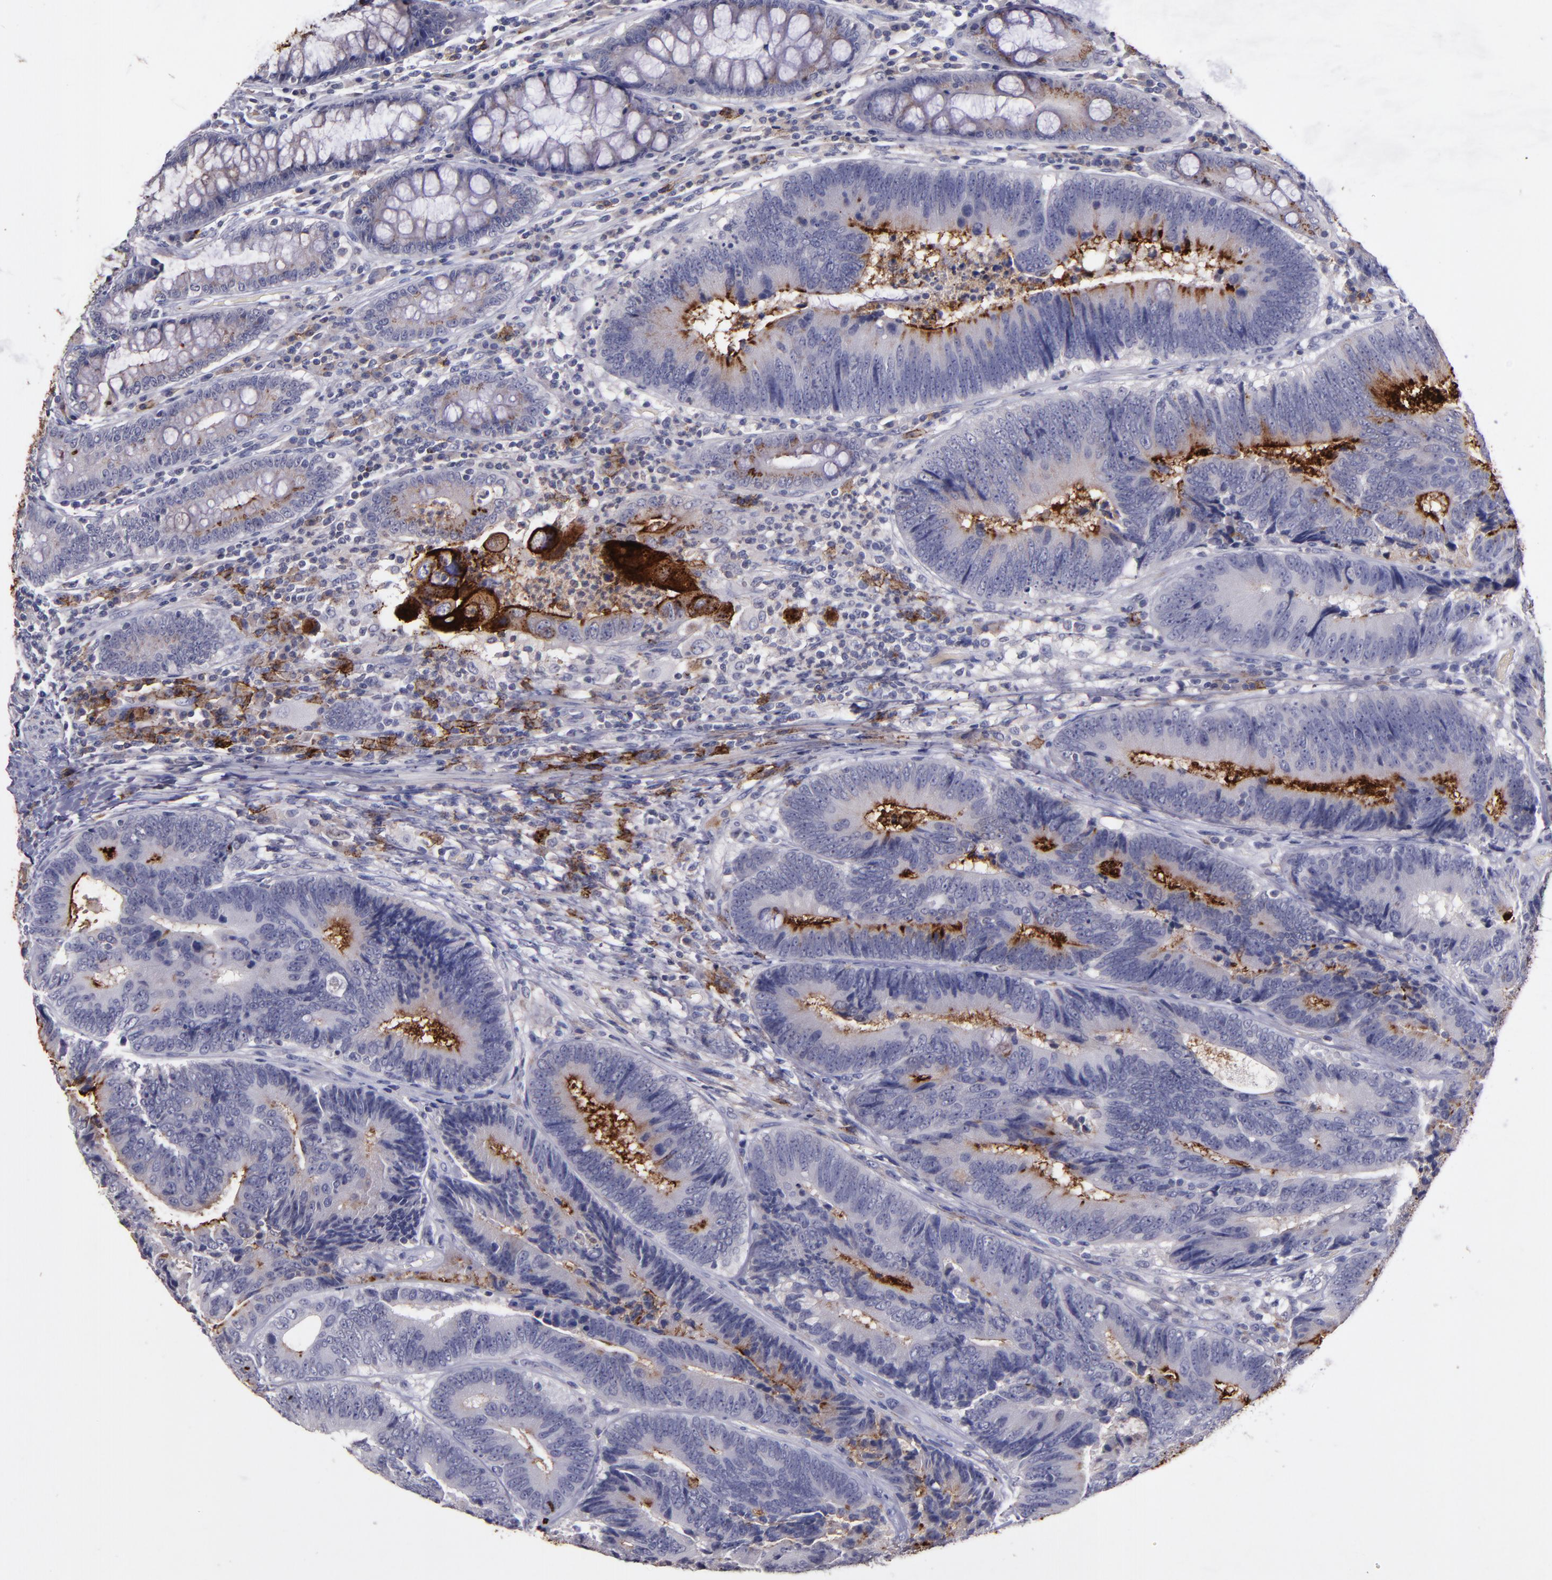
{"staining": {"intensity": "moderate", "quantity": "<25%", "location": "cytoplasmic/membranous"}, "tissue": "colorectal cancer", "cell_type": "Tumor cells", "image_type": "cancer", "snomed": [{"axis": "morphology", "description": "Normal tissue, NOS"}, {"axis": "morphology", "description": "Adenocarcinoma, NOS"}, {"axis": "topography", "description": "Colon"}], "caption": "An IHC photomicrograph of tumor tissue is shown. Protein staining in brown highlights moderate cytoplasmic/membranous positivity in colorectal cancer within tumor cells.", "gene": "MFGE8", "patient": {"sex": "female", "age": 78}}